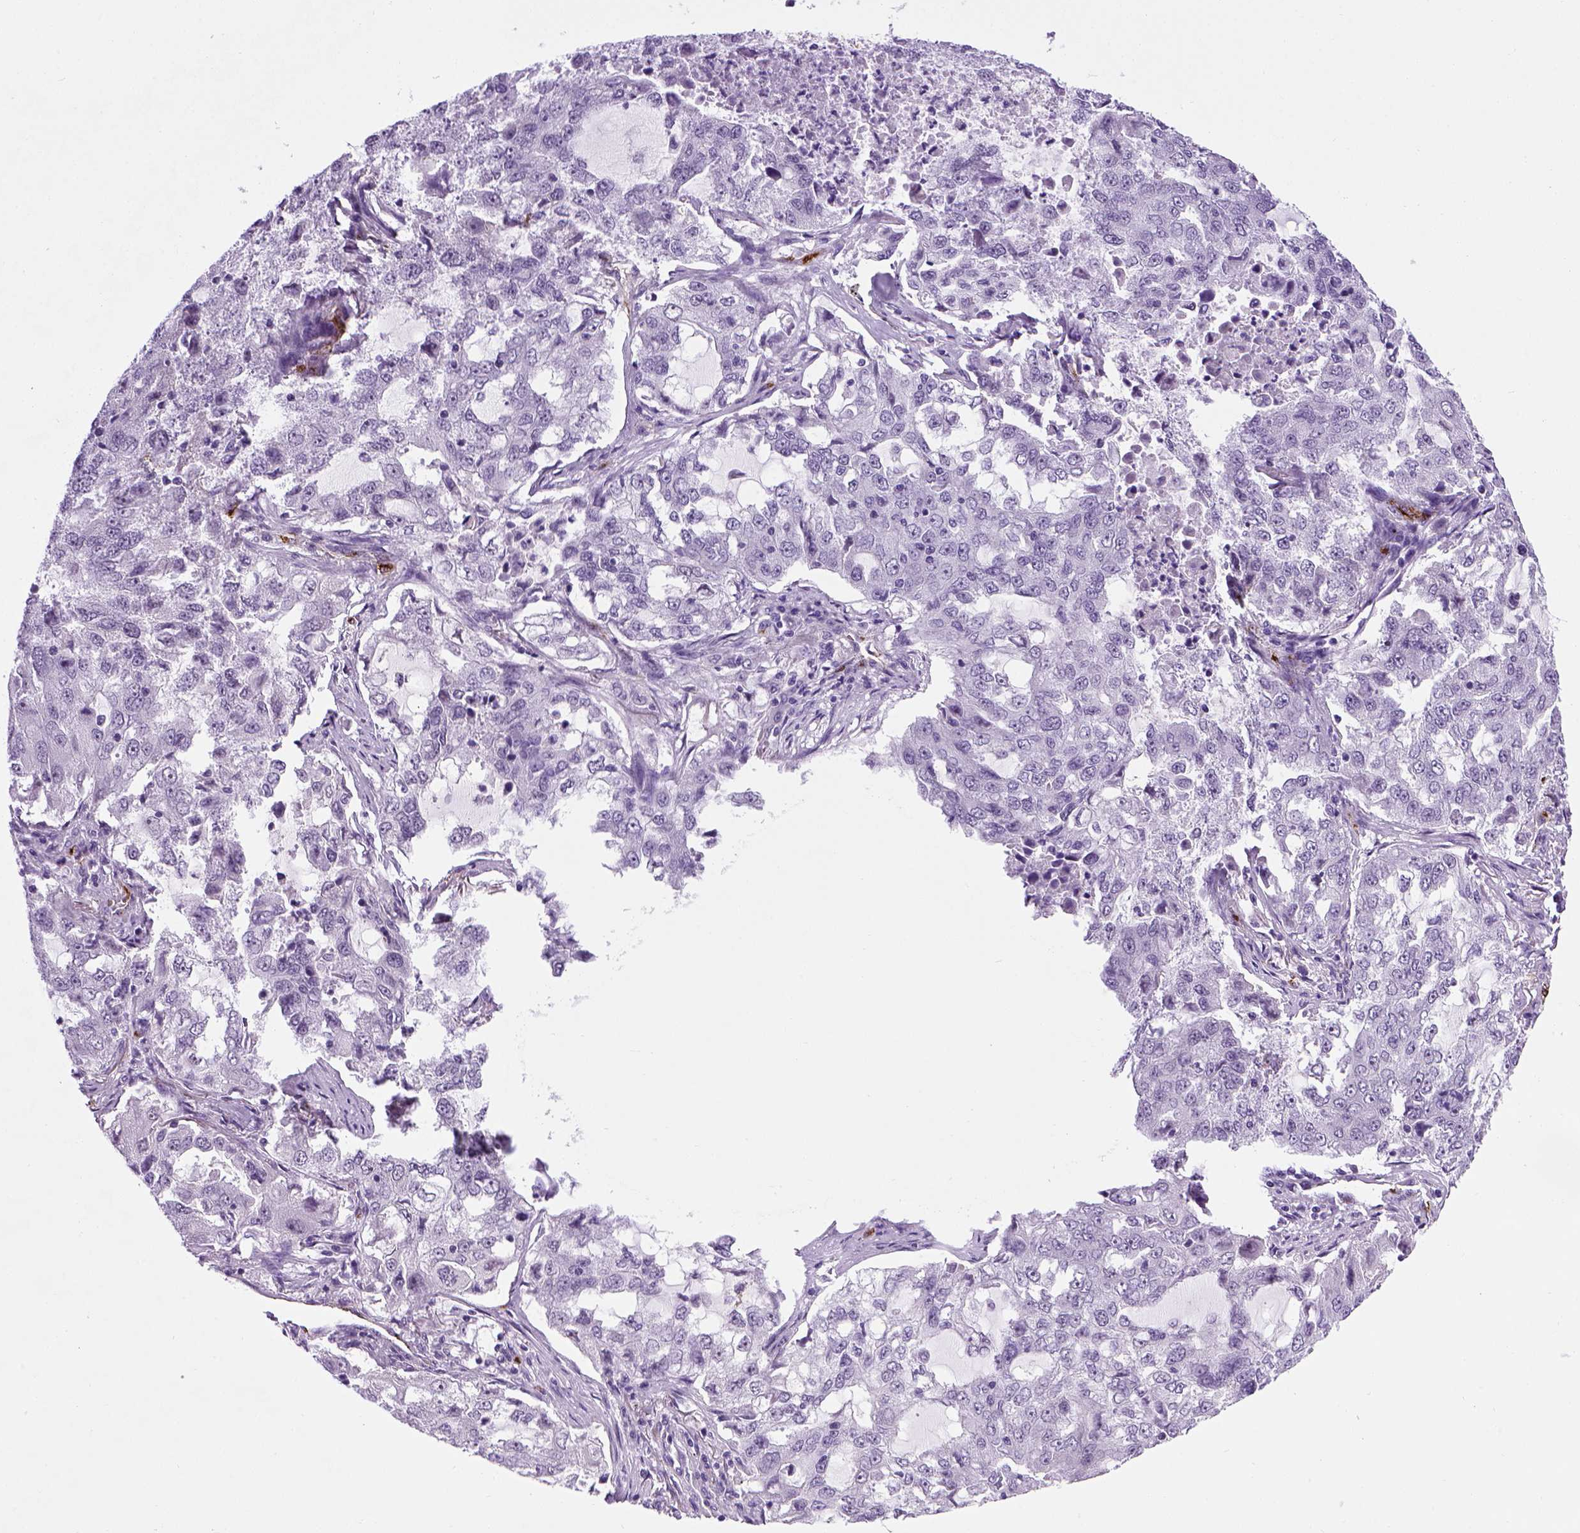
{"staining": {"intensity": "negative", "quantity": "none", "location": "none"}, "tissue": "lung cancer", "cell_type": "Tumor cells", "image_type": "cancer", "snomed": [{"axis": "morphology", "description": "Adenocarcinoma, NOS"}, {"axis": "topography", "description": "Lung"}], "caption": "IHC of lung cancer (adenocarcinoma) demonstrates no staining in tumor cells.", "gene": "VWF", "patient": {"sex": "female", "age": 61}}